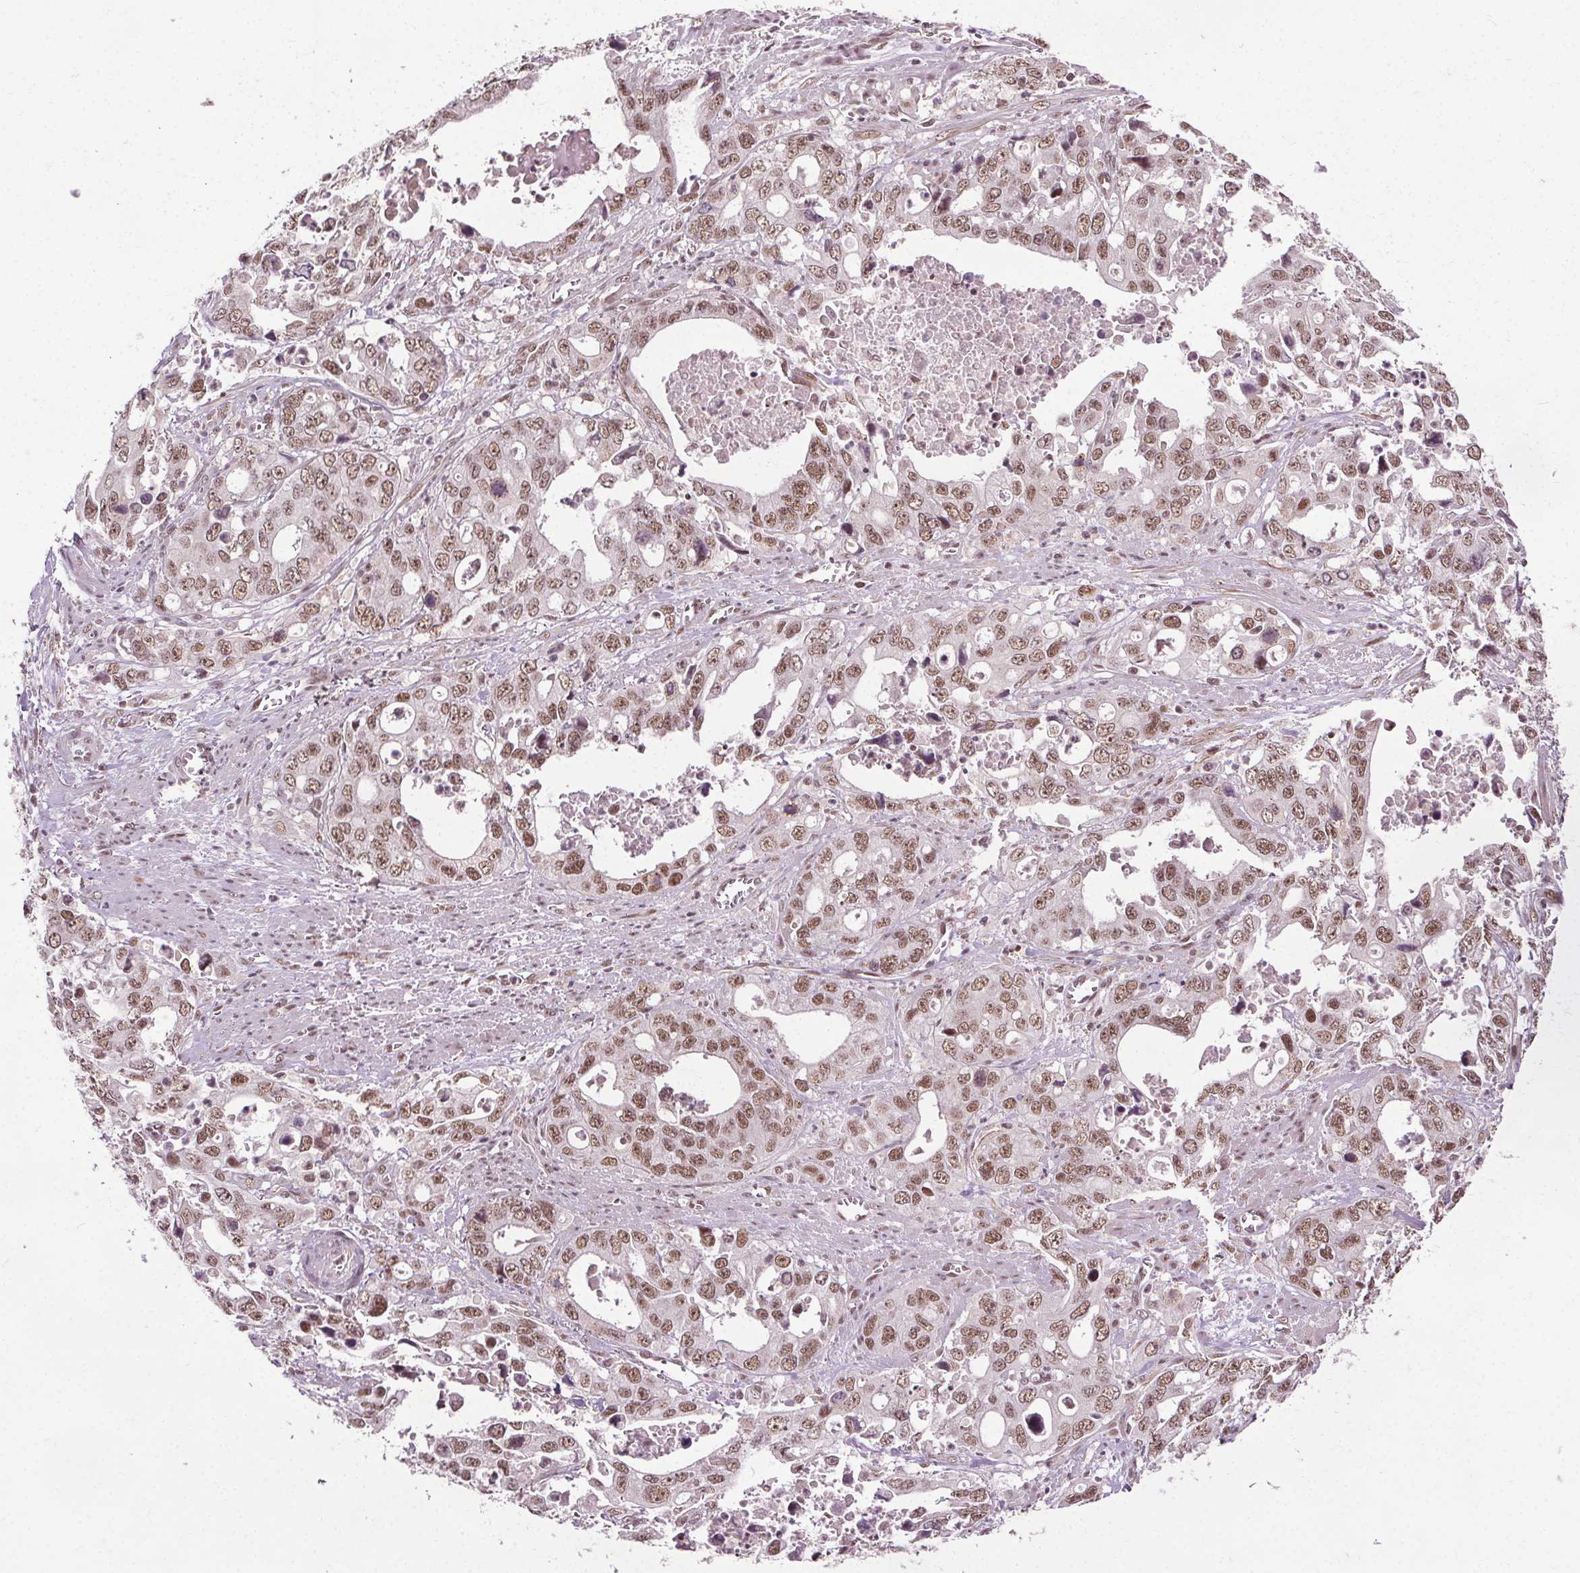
{"staining": {"intensity": "moderate", "quantity": ">75%", "location": "nuclear"}, "tissue": "stomach cancer", "cell_type": "Tumor cells", "image_type": "cancer", "snomed": [{"axis": "morphology", "description": "Adenocarcinoma, NOS"}, {"axis": "topography", "description": "Stomach, upper"}], "caption": "Adenocarcinoma (stomach) tissue exhibits moderate nuclear expression in about >75% of tumor cells, visualized by immunohistochemistry.", "gene": "MED6", "patient": {"sex": "male", "age": 74}}